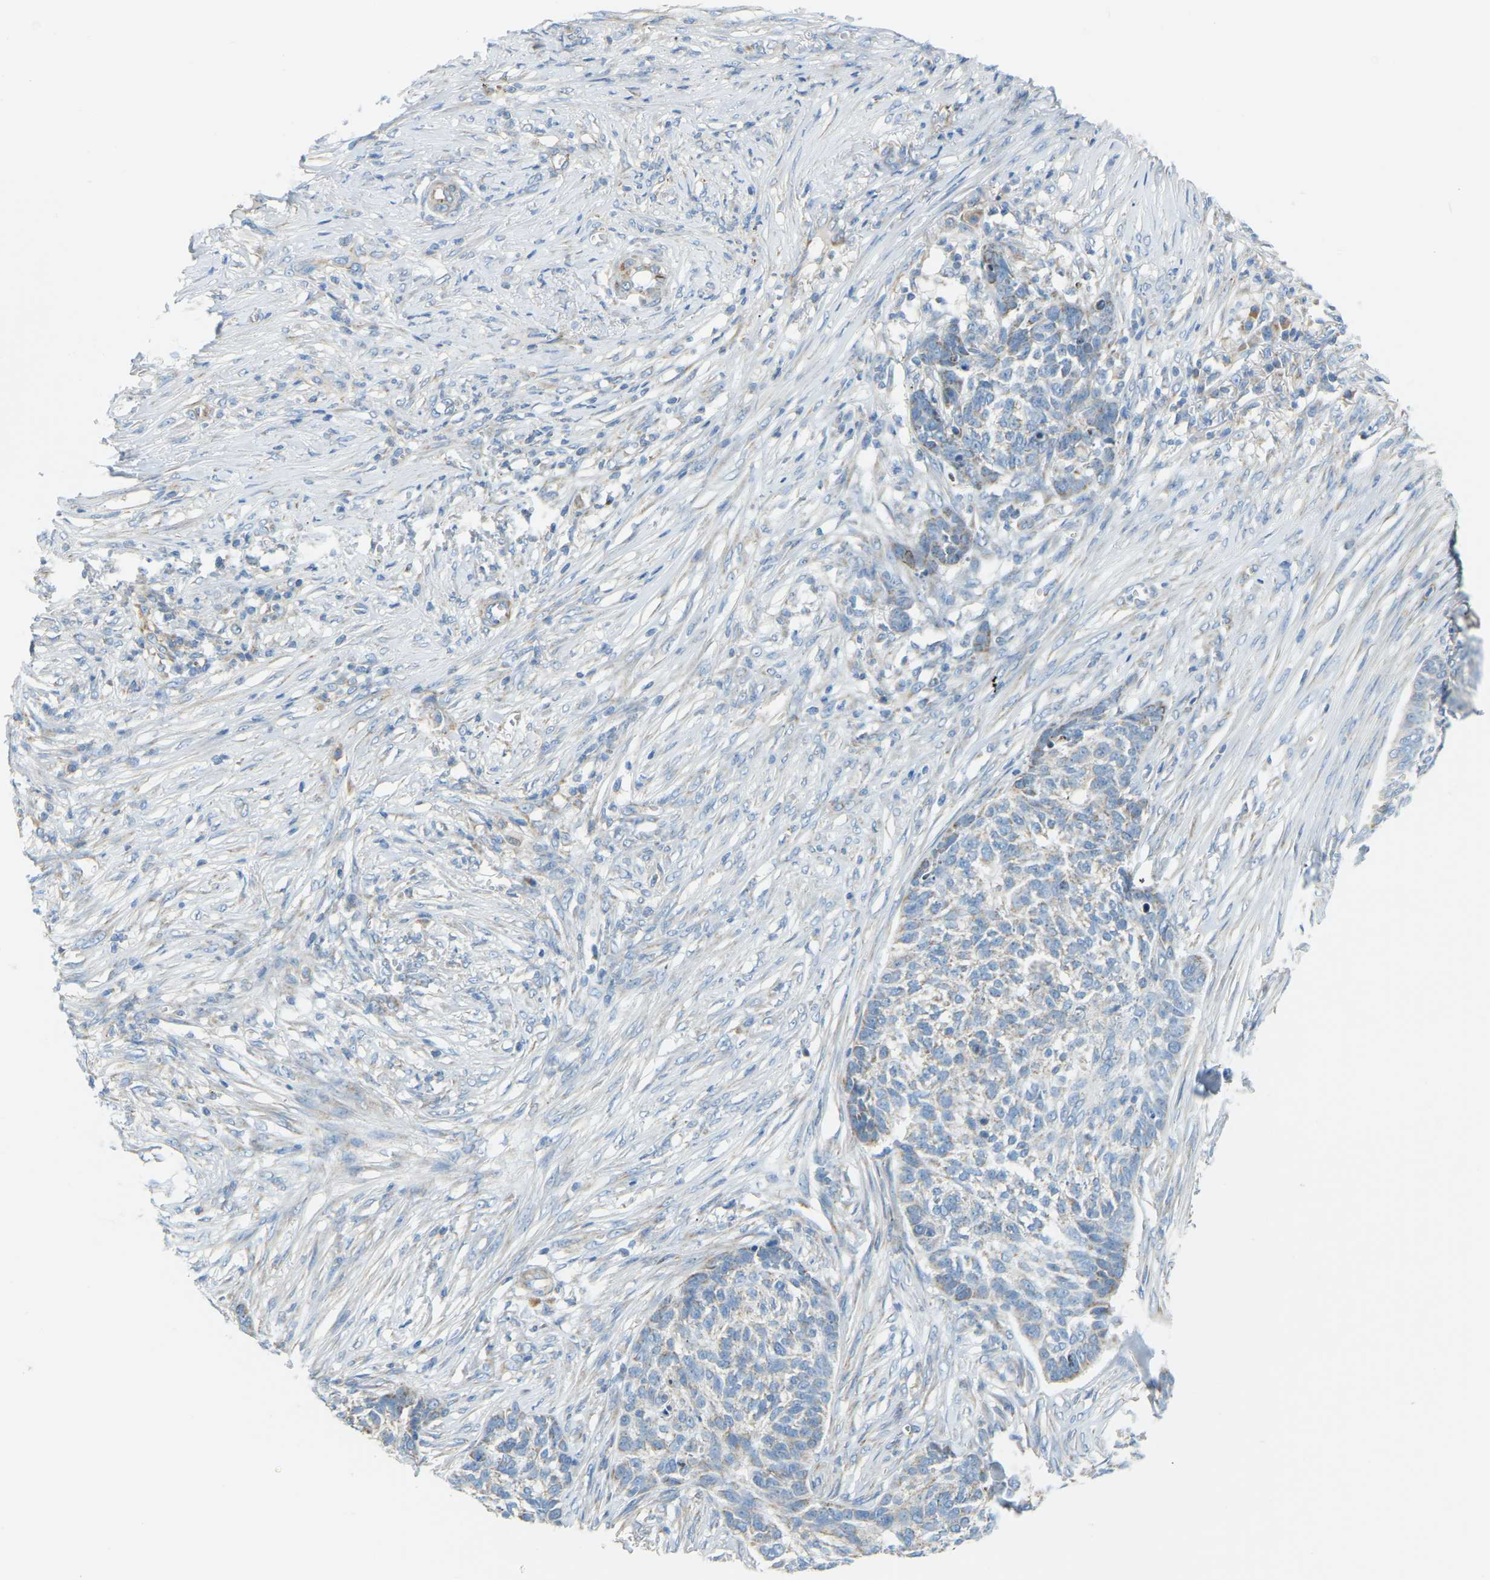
{"staining": {"intensity": "negative", "quantity": "none", "location": "none"}, "tissue": "skin cancer", "cell_type": "Tumor cells", "image_type": "cancer", "snomed": [{"axis": "morphology", "description": "Basal cell carcinoma"}, {"axis": "topography", "description": "Skin"}], "caption": "Immunohistochemistry histopathology image of skin cancer stained for a protein (brown), which exhibits no positivity in tumor cells. Nuclei are stained in blue.", "gene": "GDA", "patient": {"sex": "male", "age": 85}}